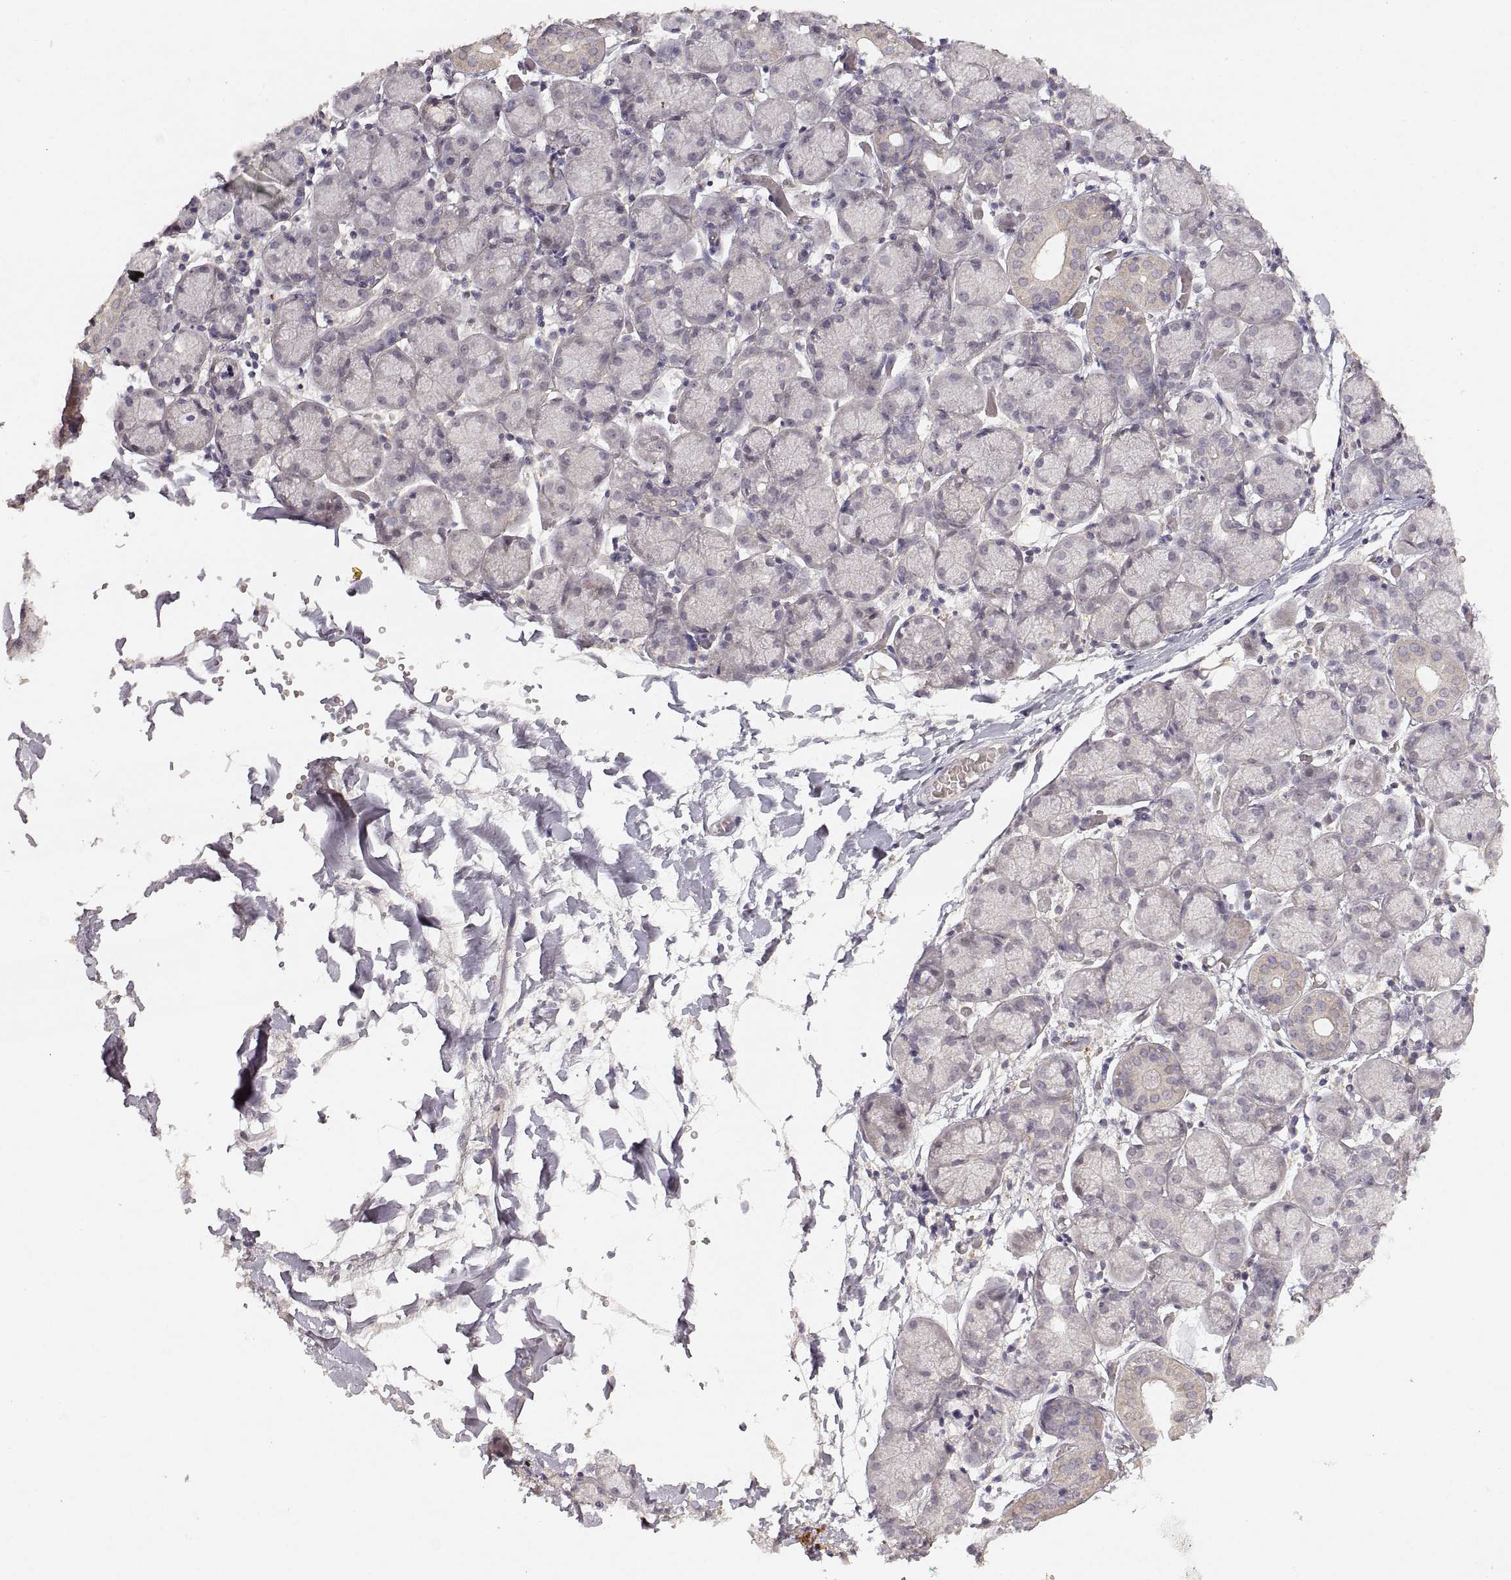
{"staining": {"intensity": "weak", "quantity": "<25%", "location": "cytoplasmic/membranous"}, "tissue": "salivary gland", "cell_type": "Glandular cells", "image_type": "normal", "snomed": [{"axis": "morphology", "description": "Normal tissue, NOS"}, {"axis": "topography", "description": "Salivary gland"}, {"axis": "topography", "description": "Peripheral nerve tissue"}], "caption": "This is an immunohistochemistry micrograph of benign human salivary gland. There is no expression in glandular cells.", "gene": "LAMC2", "patient": {"sex": "female", "age": 24}}